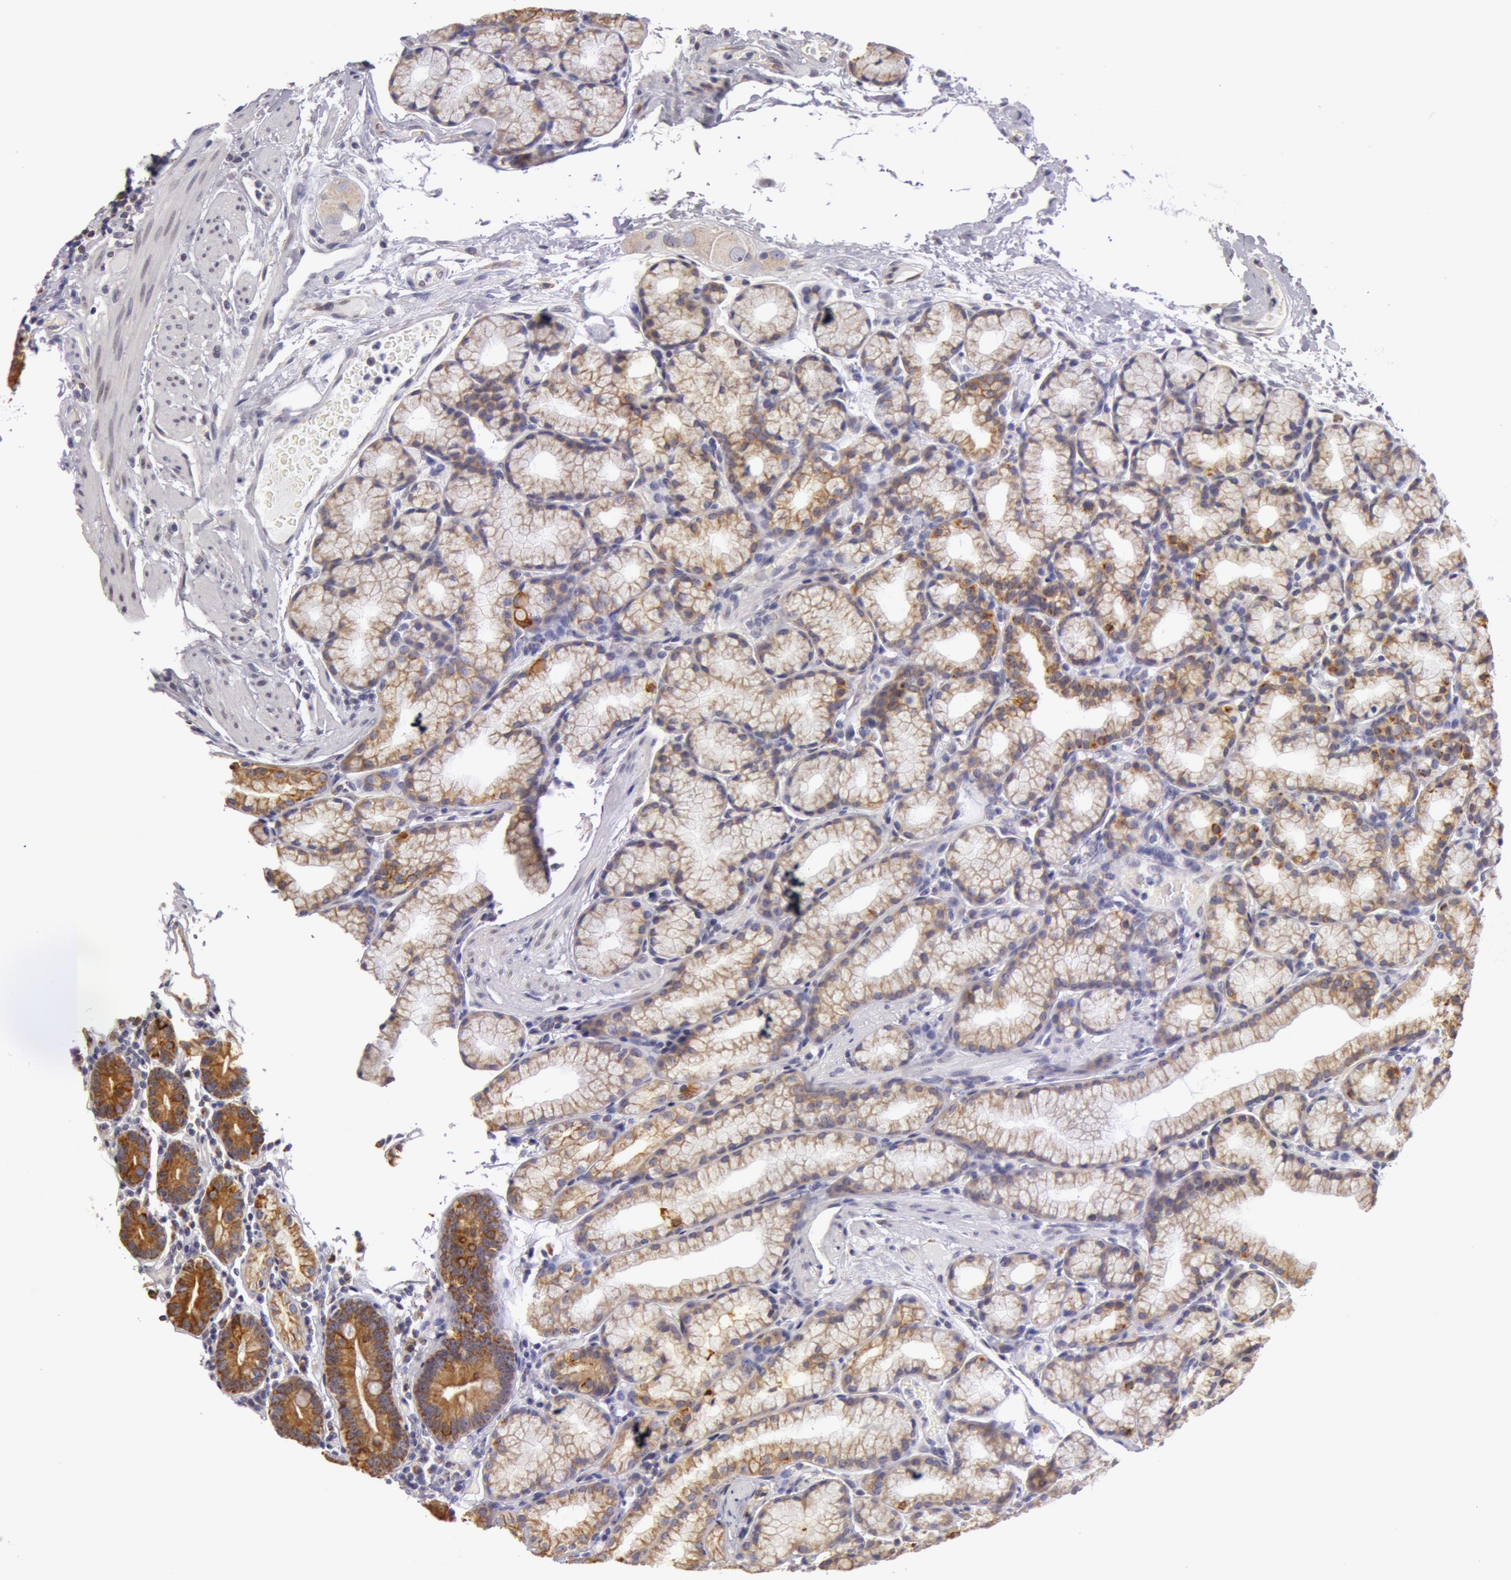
{"staining": {"intensity": "strong", "quantity": ">75%", "location": "cytoplasmic/membranous"}, "tissue": "duodenum", "cell_type": "Glandular cells", "image_type": "normal", "snomed": [{"axis": "morphology", "description": "Normal tissue, NOS"}, {"axis": "topography", "description": "Duodenum"}], "caption": "Immunohistochemical staining of unremarkable human duodenum exhibits strong cytoplasmic/membranous protein expression in about >75% of glandular cells.", "gene": "KRT18", "patient": {"sex": "female", "age": 48}}